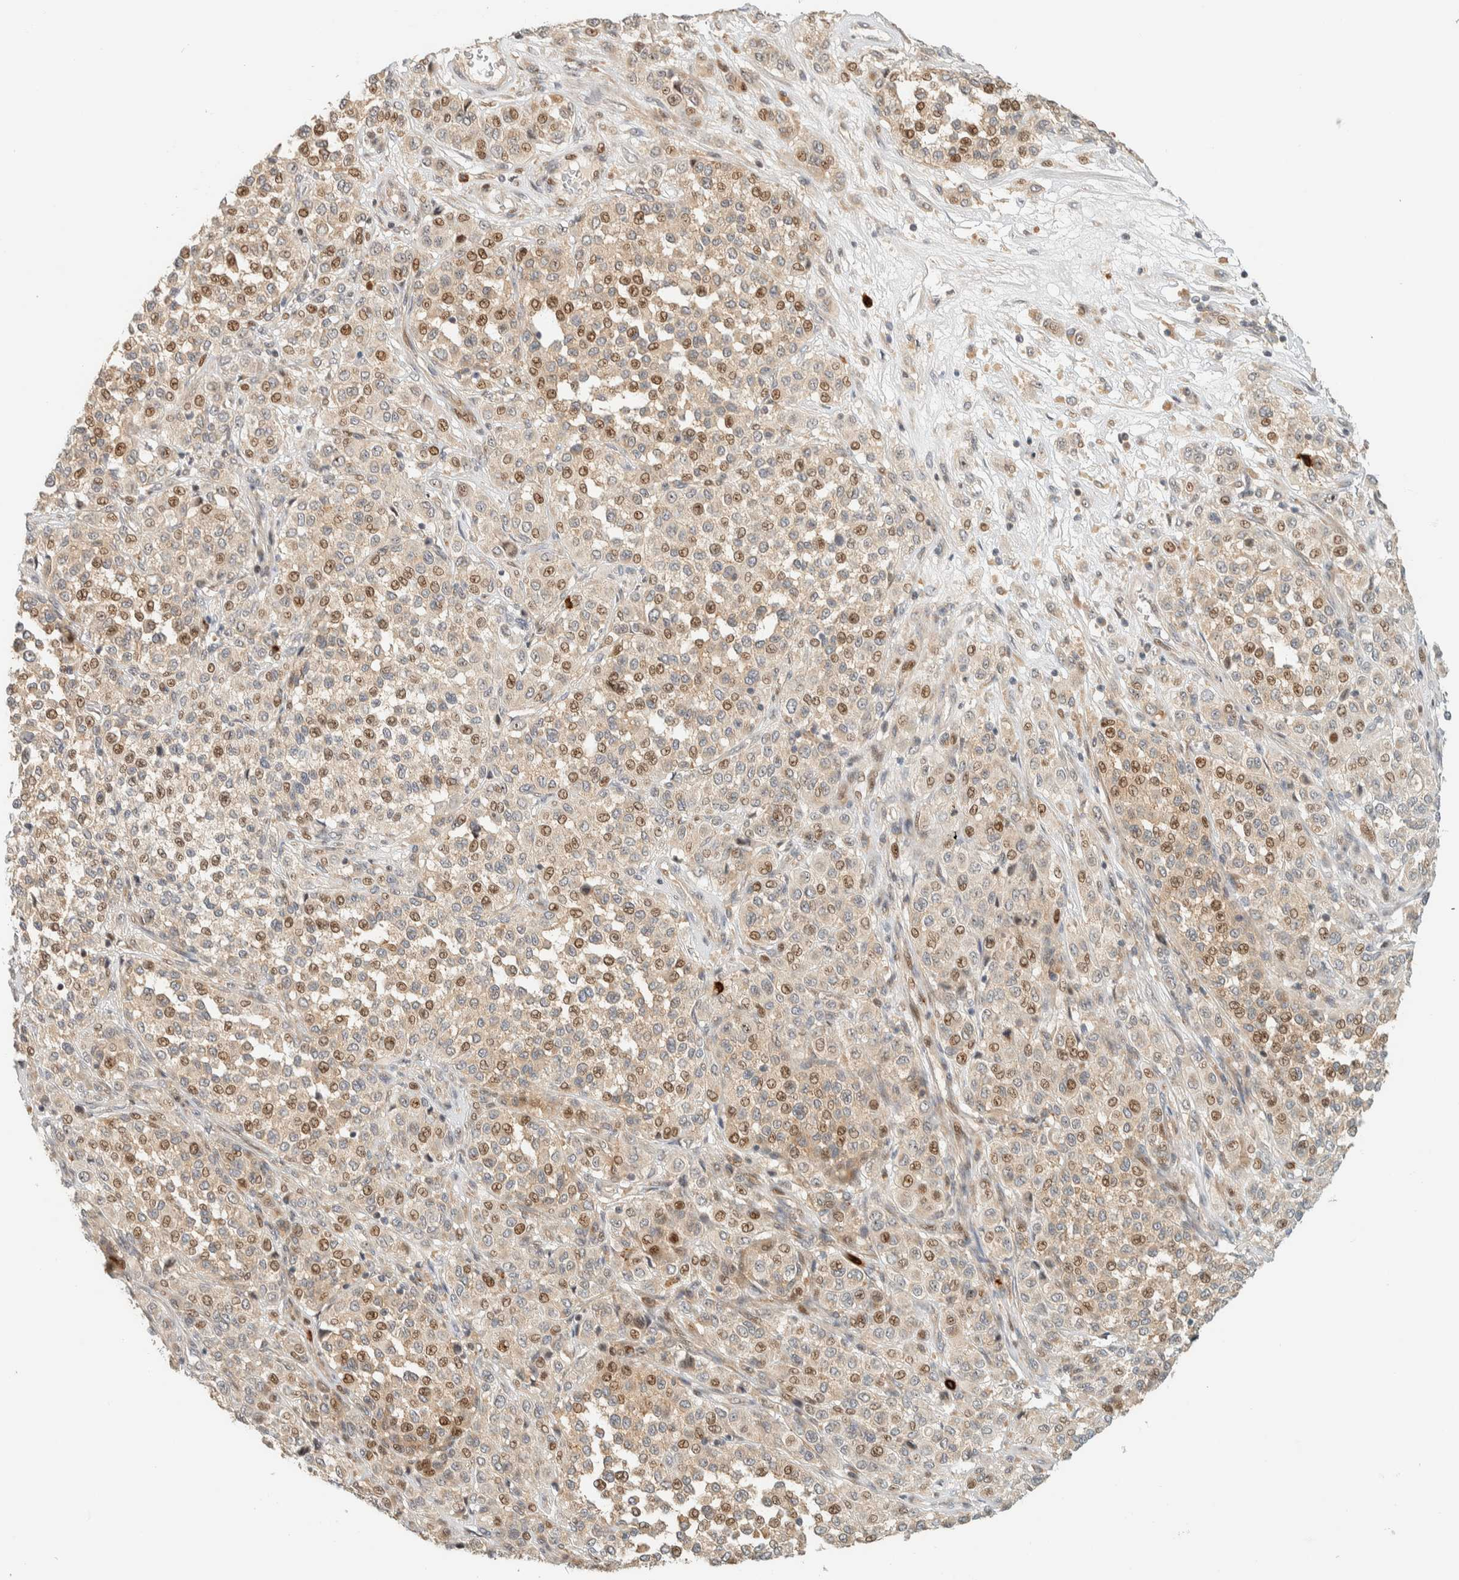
{"staining": {"intensity": "moderate", "quantity": ">75%", "location": "nuclear"}, "tissue": "melanoma", "cell_type": "Tumor cells", "image_type": "cancer", "snomed": [{"axis": "morphology", "description": "Malignant melanoma, Metastatic site"}, {"axis": "topography", "description": "Pancreas"}], "caption": "Malignant melanoma (metastatic site) stained with immunohistochemistry shows moderate nuclear positivity in approximately >75% of tumor cells.", "gene": "CCDC171", "patient": {"sex": "female", "age": 30}}